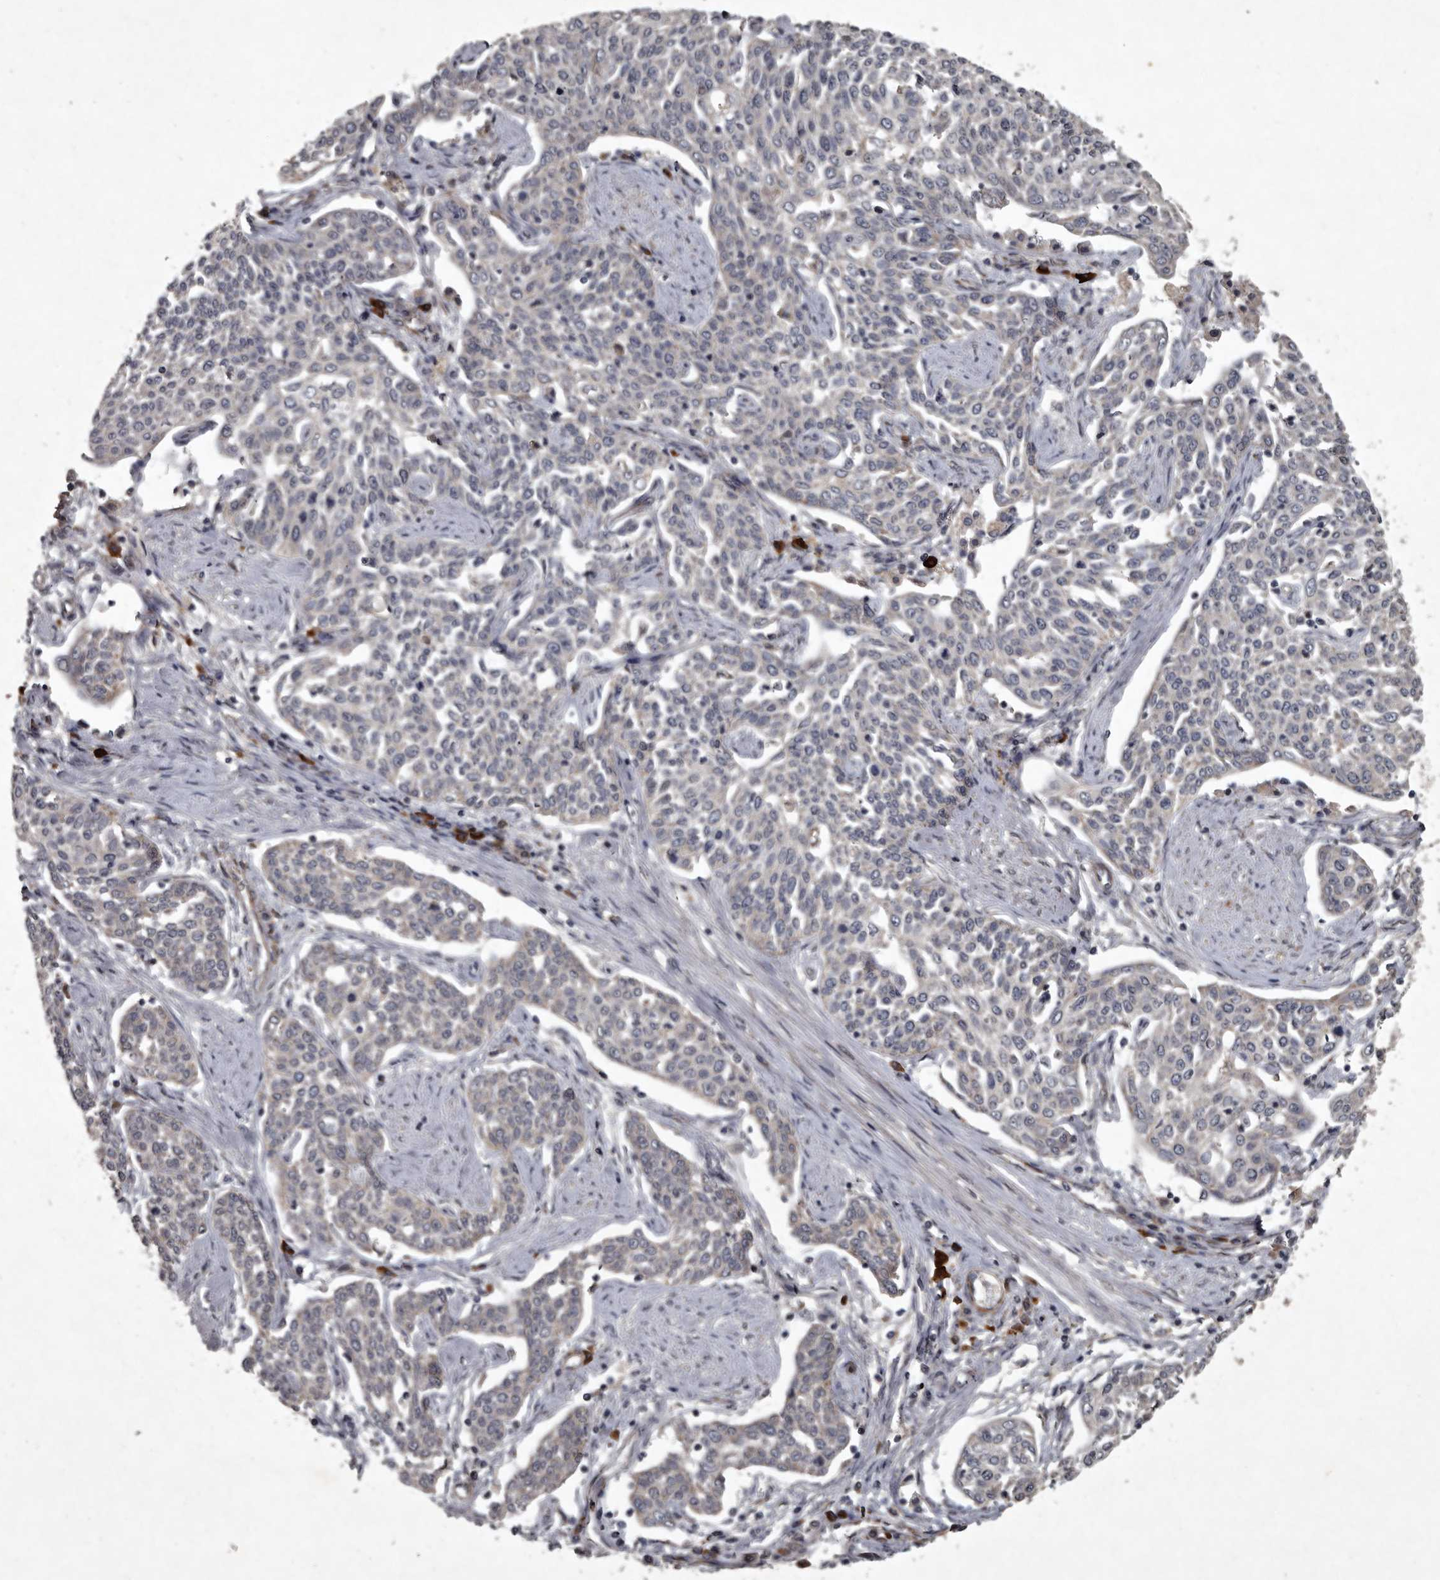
{"staining": {"intensity": "negative", "quantity": "none", "location": "none"}, "tissue": "cervical cancer", "cell_type": "Tumor cells", "image_type": "cancer", "snomed": [{"axis": "morphology", "description": "Squamous cell carcinoma, NOS"}, {"axis": "topography", "description": "Cervix"}], "caption": "This is an IHC micrograph of human cervical squamous cell carcinoma. There is no expression in tumor cells.", "gene": "MRPS15", "patient": {"sex": "female", "age": 34}}